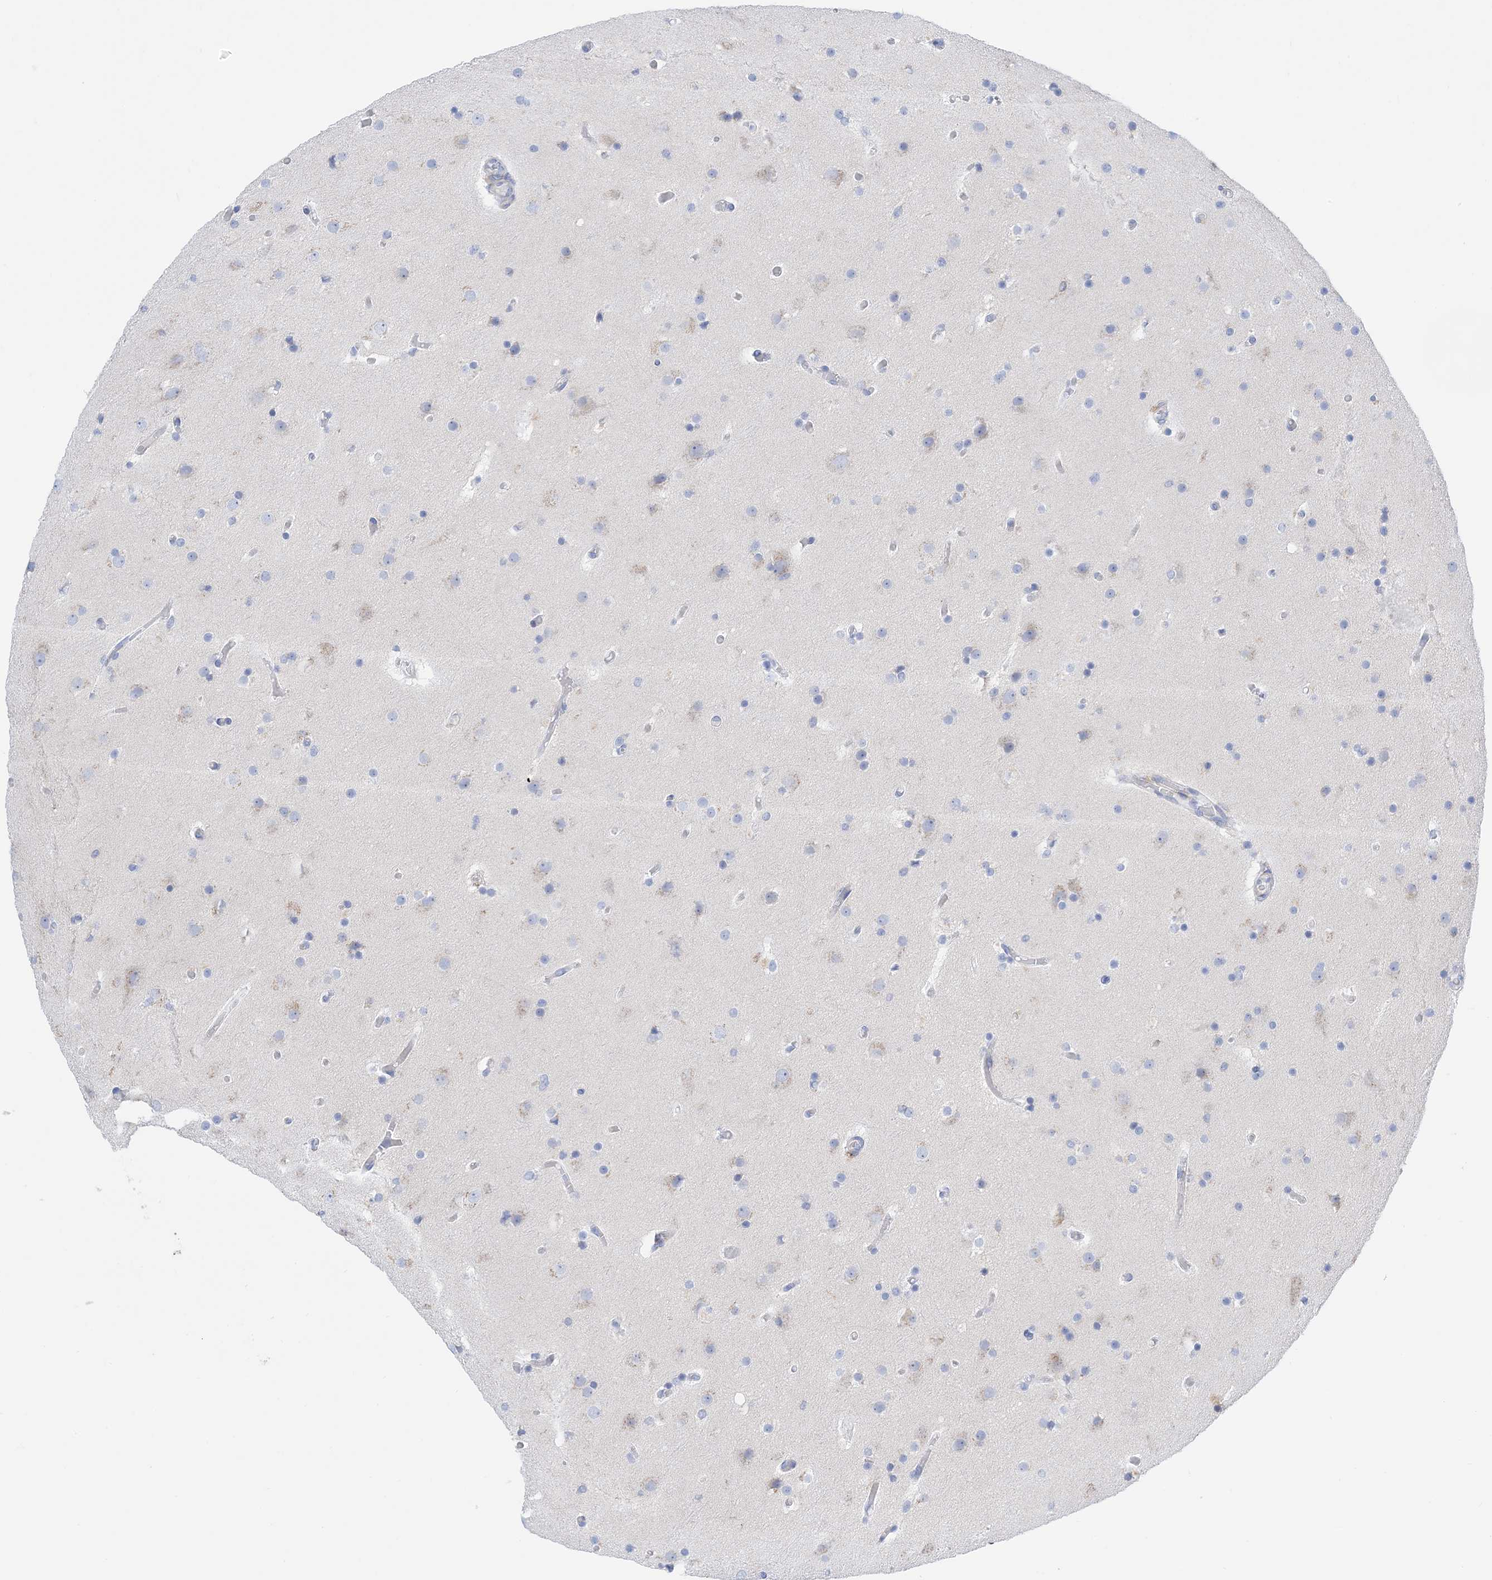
{"staining": {"intensity": "negative", "quantity": "none", "location": "none"}, "tissue": "glioma", "cell_type": "Tumor cells", "image_type": "cancer", "snomed": [{"axis": "morphology", "description": "Glioma, malignant, High grade"}, {"axis": "topography", "description": "Cerebral cortex"}], "caption": "High power microscopy micrograph of an immunohistochemistry micrograph of malignant glioma (high-grade), revealing no significant staining in tumor cells.", "gene": "DPH3", "patient": {"sex": "female", "age": 36}}